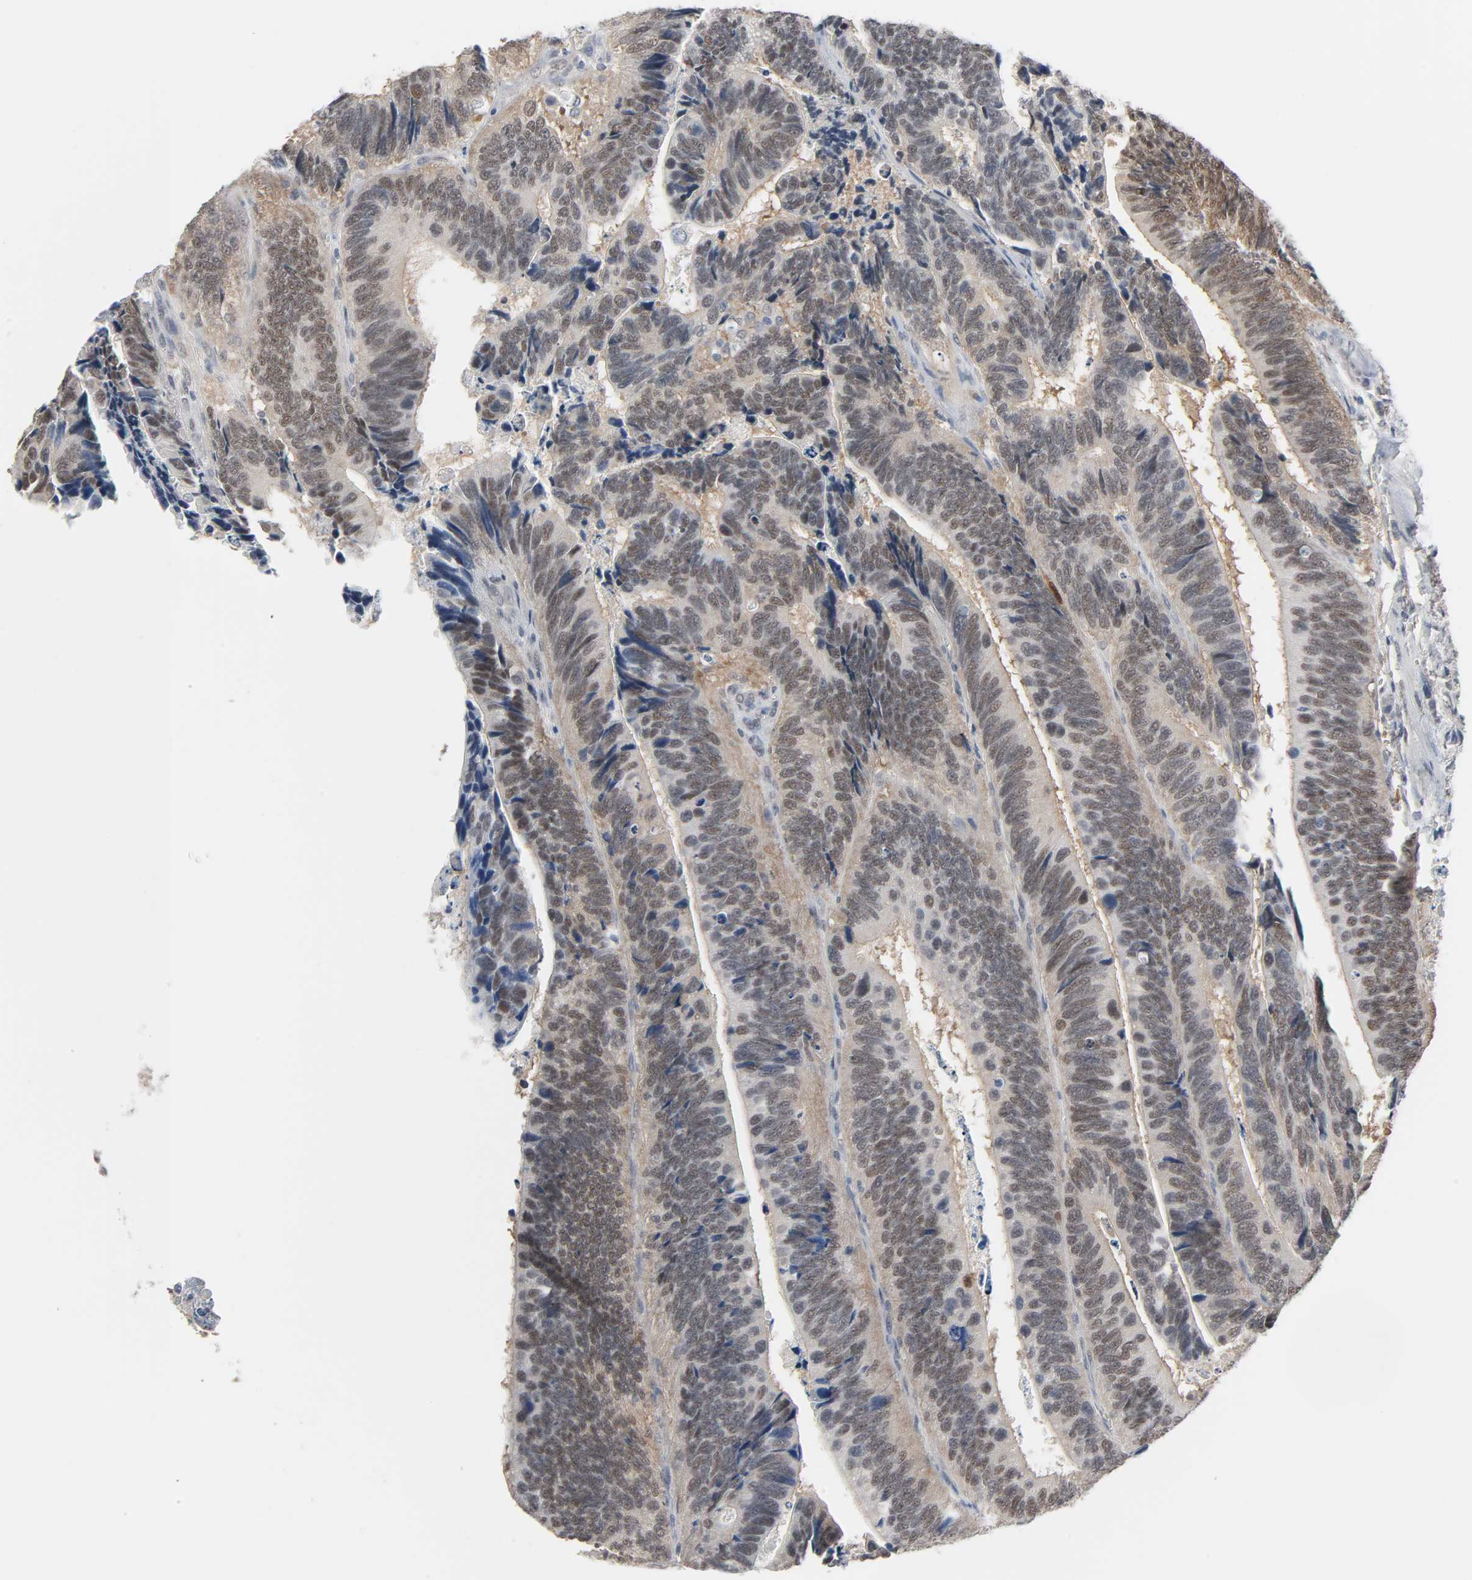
{"staining": {"intensity": "moderate", "quantity": "25%-75%", "location": "cytoplasmic/membranous,nuclear"}, "tissue": "colorectal cancer", "cell_type": "Tumor cells", "image_type": "cancer", "snomed": [{"axis": "morphology", "description": "Adenocarcinoma, NOS"}, {"axis": "topography", "description": "Colon"}], "caption": "Human colorectal cancer stained with a brown dye reveals moderate cytoplasmic/membranous and nuclear positive positivity in about 25%-75% of tumor cells.", "gene": "ACSS2", "patient": {"sex": "male", "age": 72}}